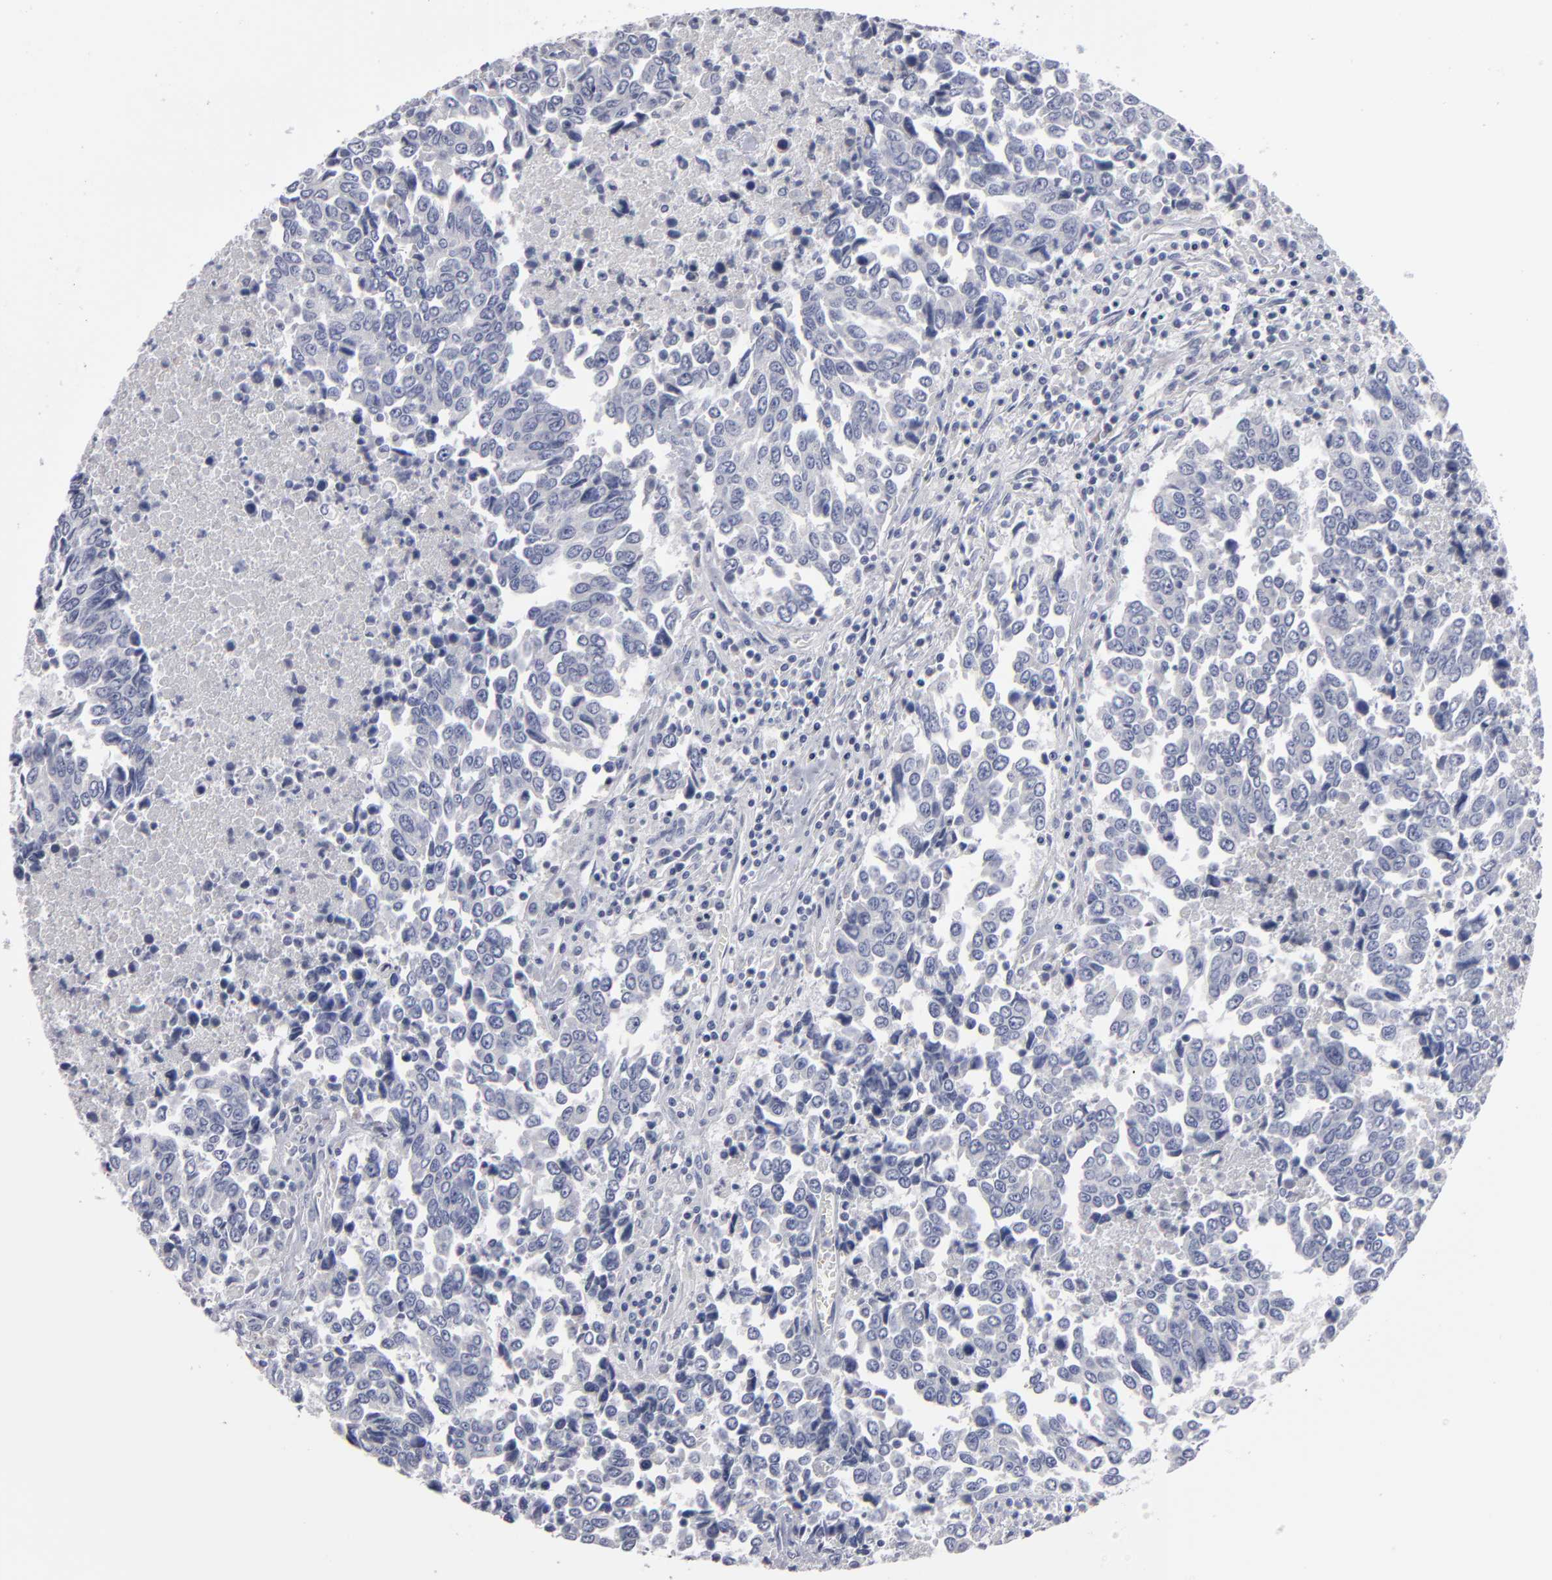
{"staining": {"intensity": "negative", "quantity": "none", "location": "none"}, "tissue": "urothelial cancer", "cell_type": "Tumor cells", "image_type": "cancer", "snomed": [{"axis": "morphology", "description": "Urothelial carcinoma, High grade"}, {"axis": "topography", "description": "Urinary bladder"}], "caption": "Immunohistochemistry (IHC) histopathology image of neoplastic tissue: human high-grade urothelial carcinoma stained with DAB demonstrates no significant protein staining in tumor cells.", "gene": "CCDC80", "patient": {"sex": "male", "age": 86}}